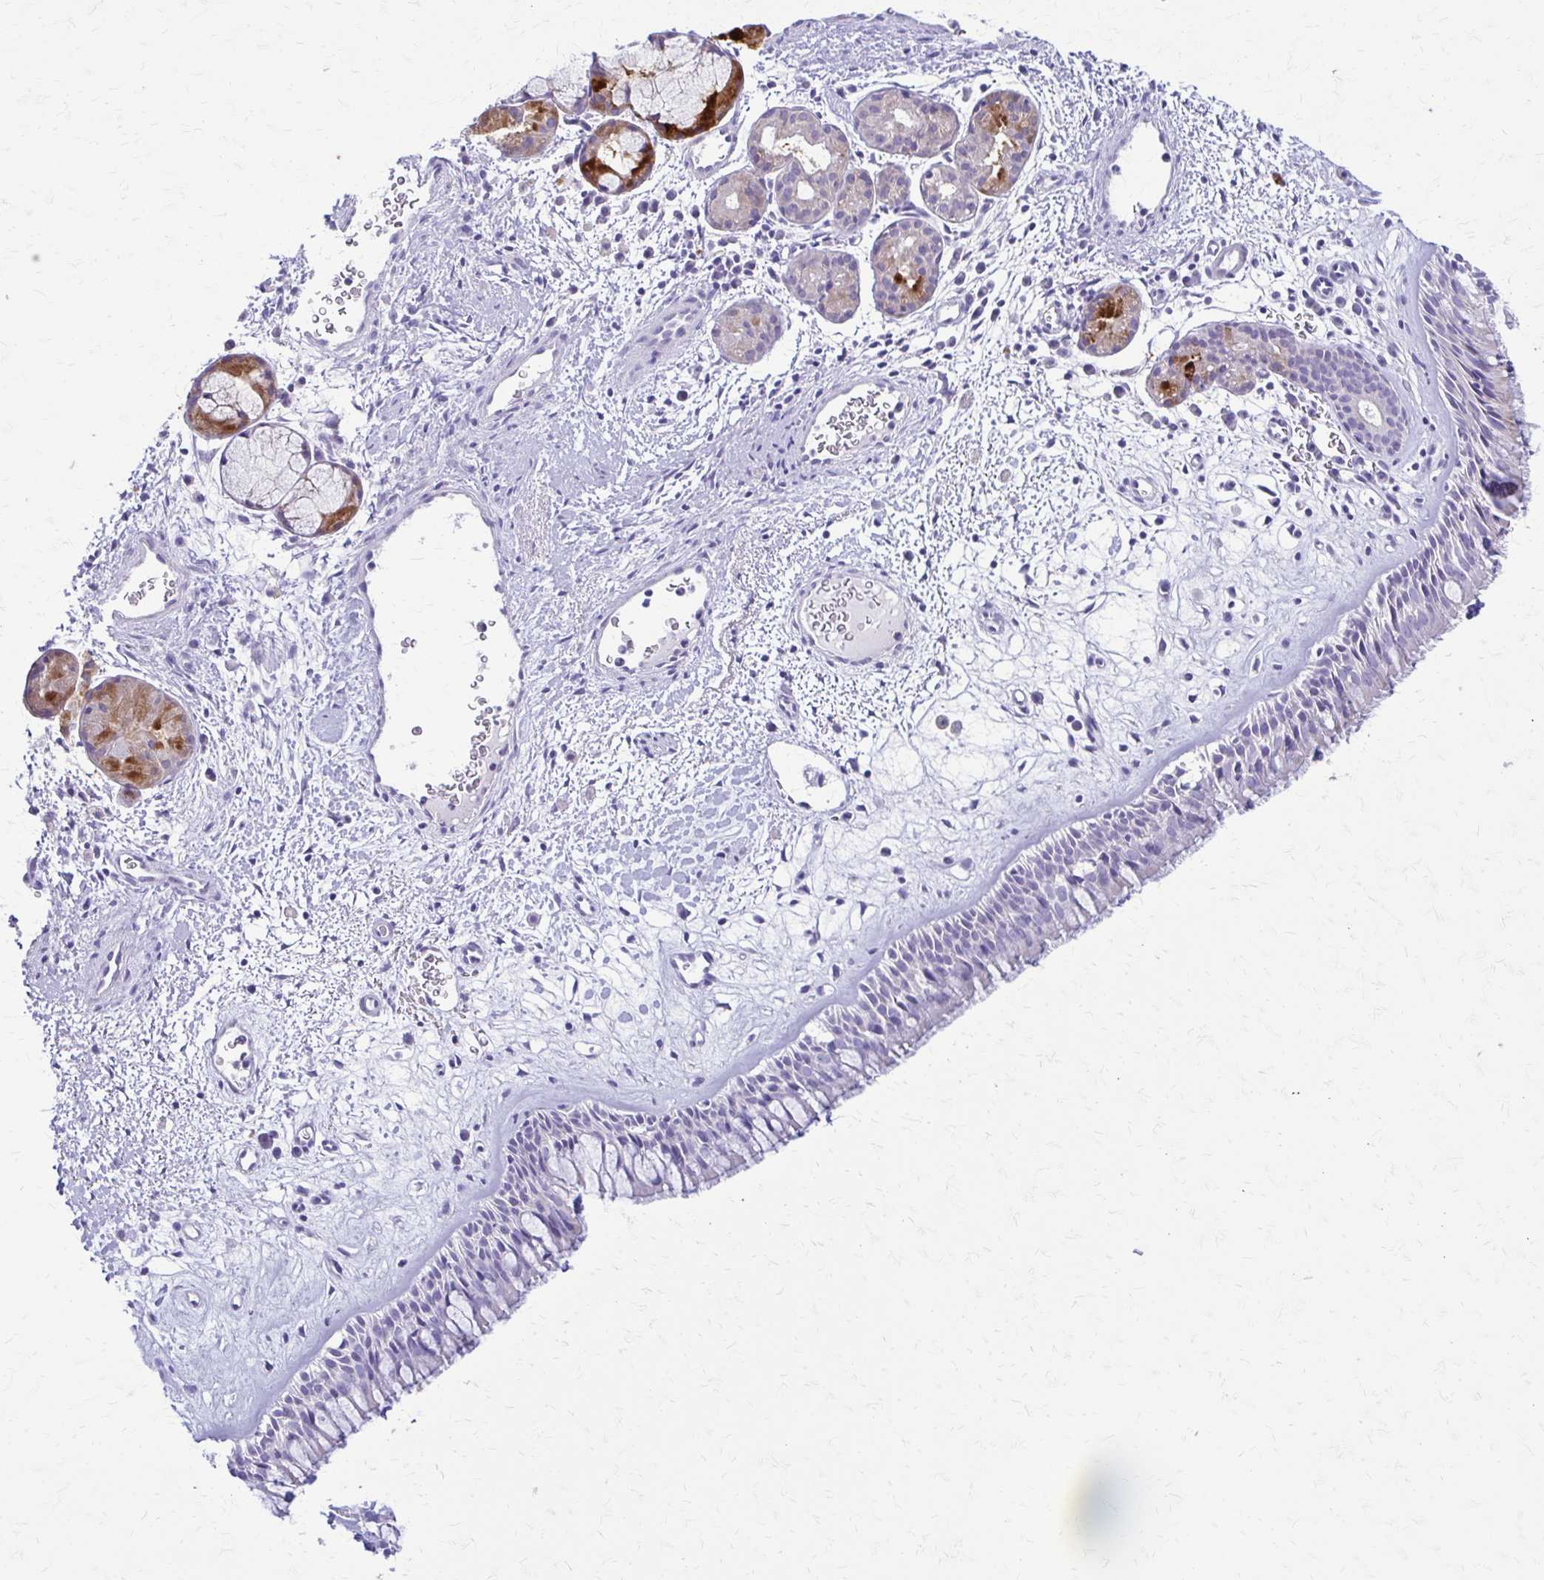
{"staining": {"intensity": "moderate", "quantity": "25%-75%", "location": "cytoplasmic/membranous"}, "tissue": "nasopharynx", "cell_type": "Respiratory epithelial cells", "image_type": "normal", "snomed": [{"axis": "morphology", "description": "Normal tissue, NOS"}, {"axis": "topography", "description": "Nasopharynx"}], "caption": "About 25%-75% of respiratory epithelial cells in normal nasopharynx show moderate cytoplasmic/membranous protein staining as visualized by brown immunohistochemical staining.", "gene": "SAMD13", "patient": {"sex": "male", "age": 65}}